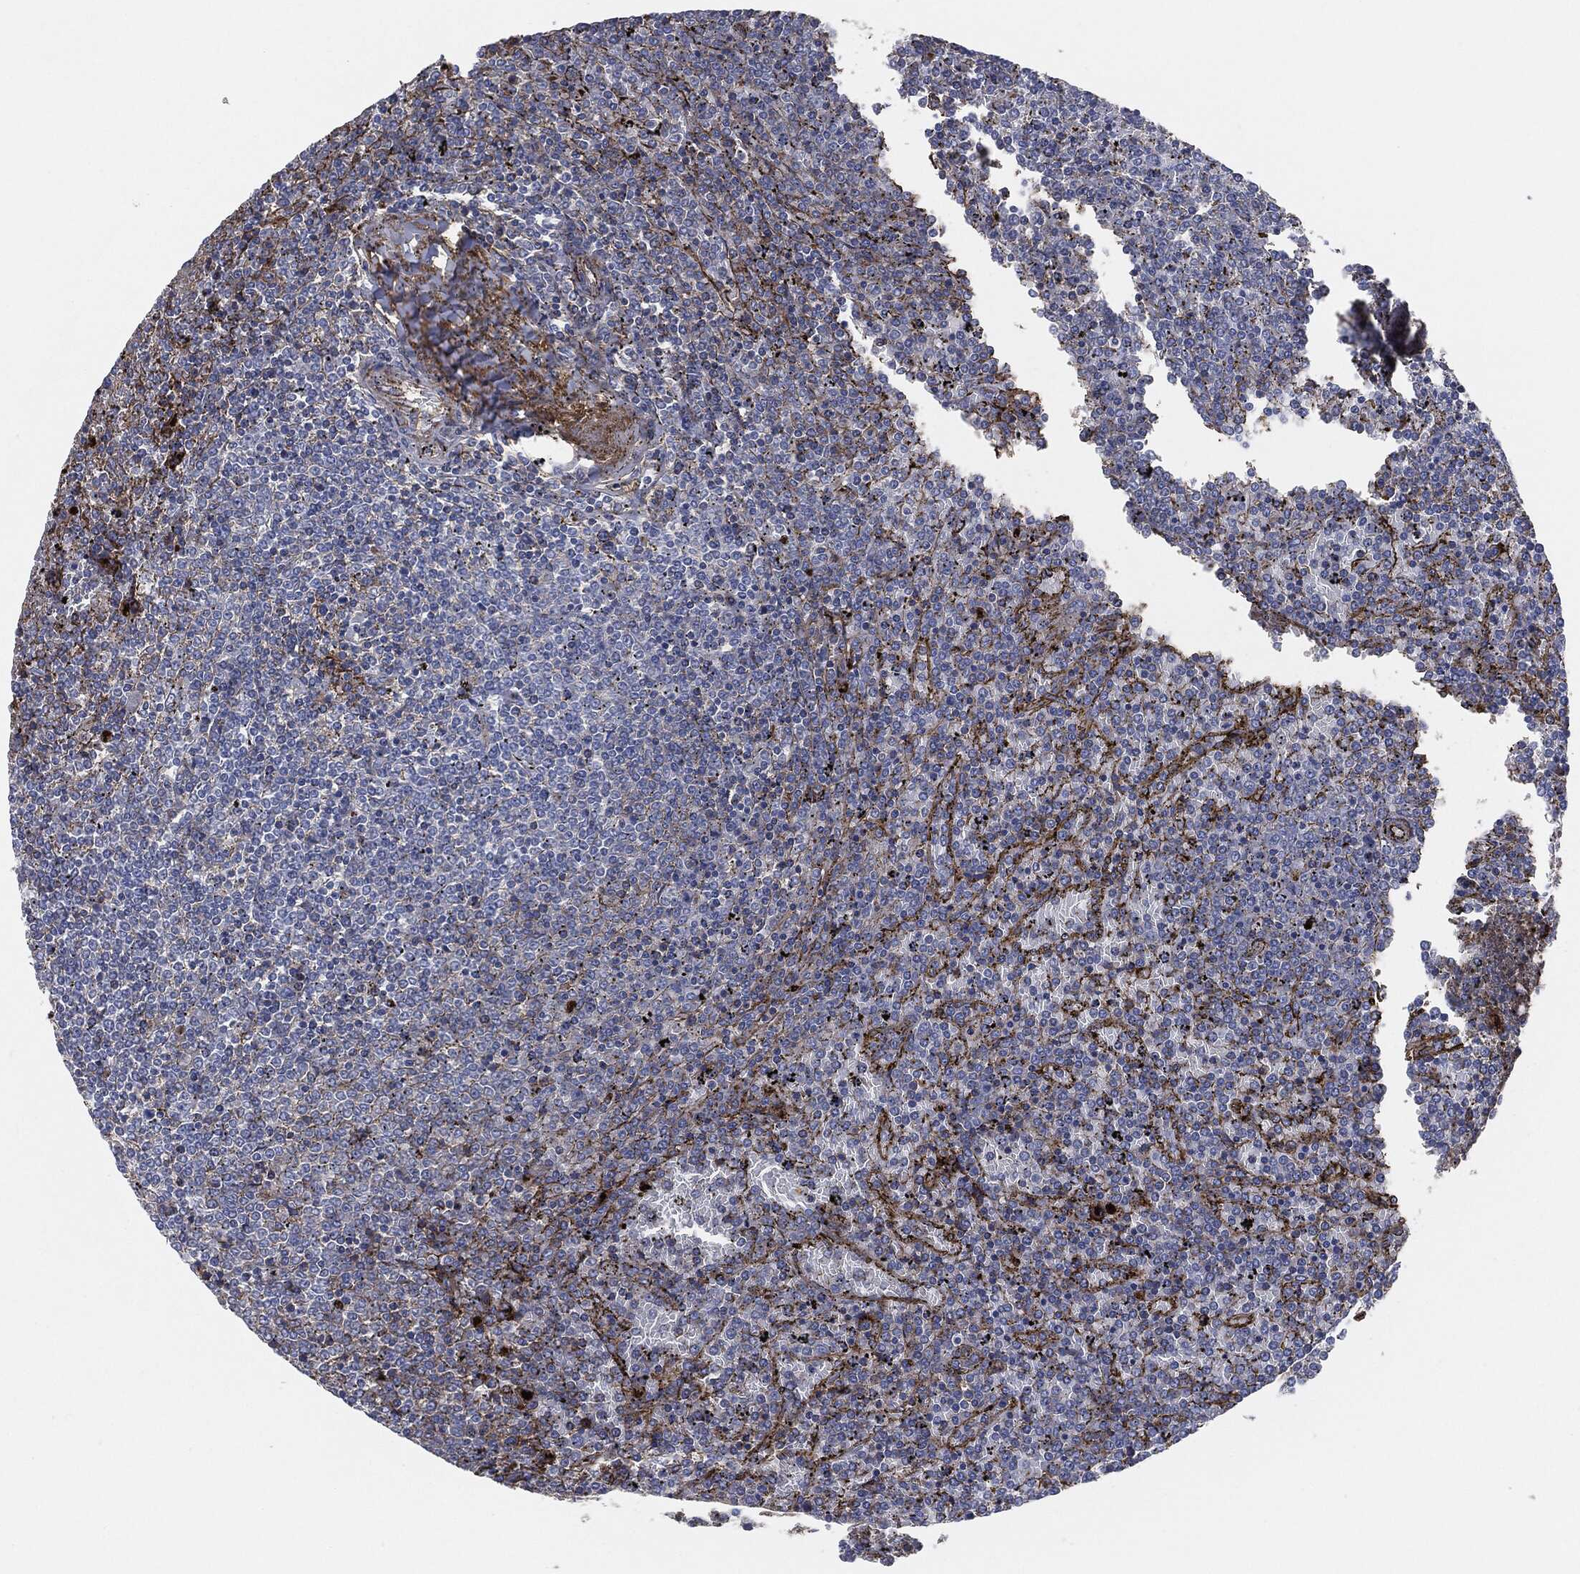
{"staining": {"intensity": "negative", "quantity": "none", "location": "none"}, "tissue": "lymphoma", "cell_type": "Tumor cells", "image_type": "cancer", "snomed": [{"axis": "morphology", "description": "Malignant lymphoma, non-Hodgkin's type, Low grade"}, {"axis": "topography", "description": "Spleen"}], "caption": "Tumor cells are negative for brown protein staining in malignant lymphoma, non-Hodgkin's type (low-grade).", "gene": "APOB", "patient": {"sex": "female", "age": 77}}